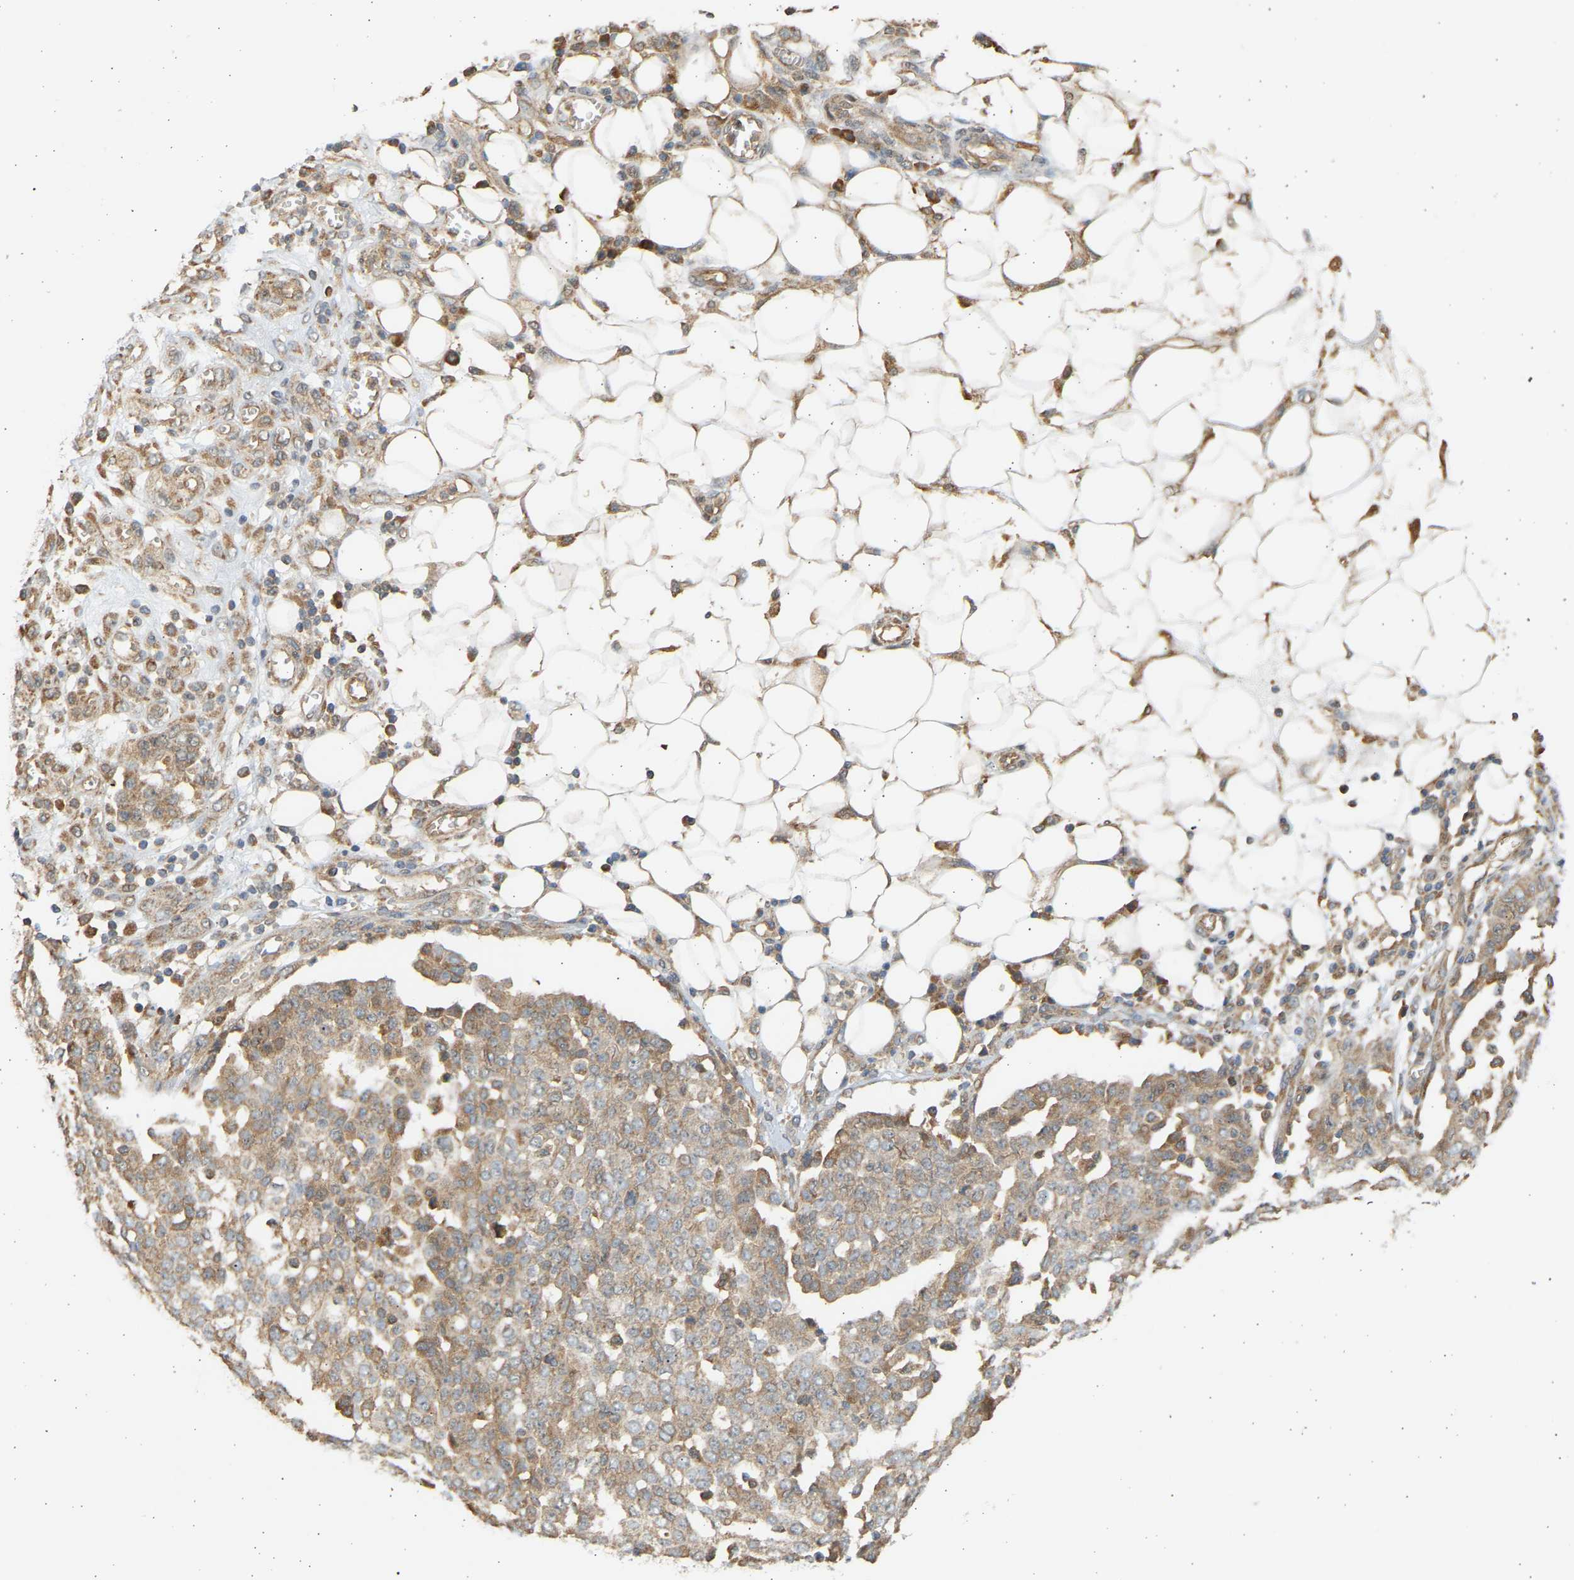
{"staining": {"intensity": "moderate", "quantity": ">75%", "location": "cytoplasmic/membranous"}, "tissue": "ovarian cancer", "cell_type": "Tumor cells", "image_type": "cancer", "snomed": [{"axis": "morphology", "description": "Cystadenocarcinoma, serous, NOS"}, {"axis": "topography", "description": "Soft tissue"}, {"axis": "topography", "description": "Ovary"}], "caption": "Ovarian cancer (serous cystadenocarcinoma) stained with immunohistochemistry (IHC) reveals moderate cytoplasmic/membranous staining in about >75% of tumor cells.", "gene": "B4GALT6", "patient": {"sex": "female", "age": 57}}